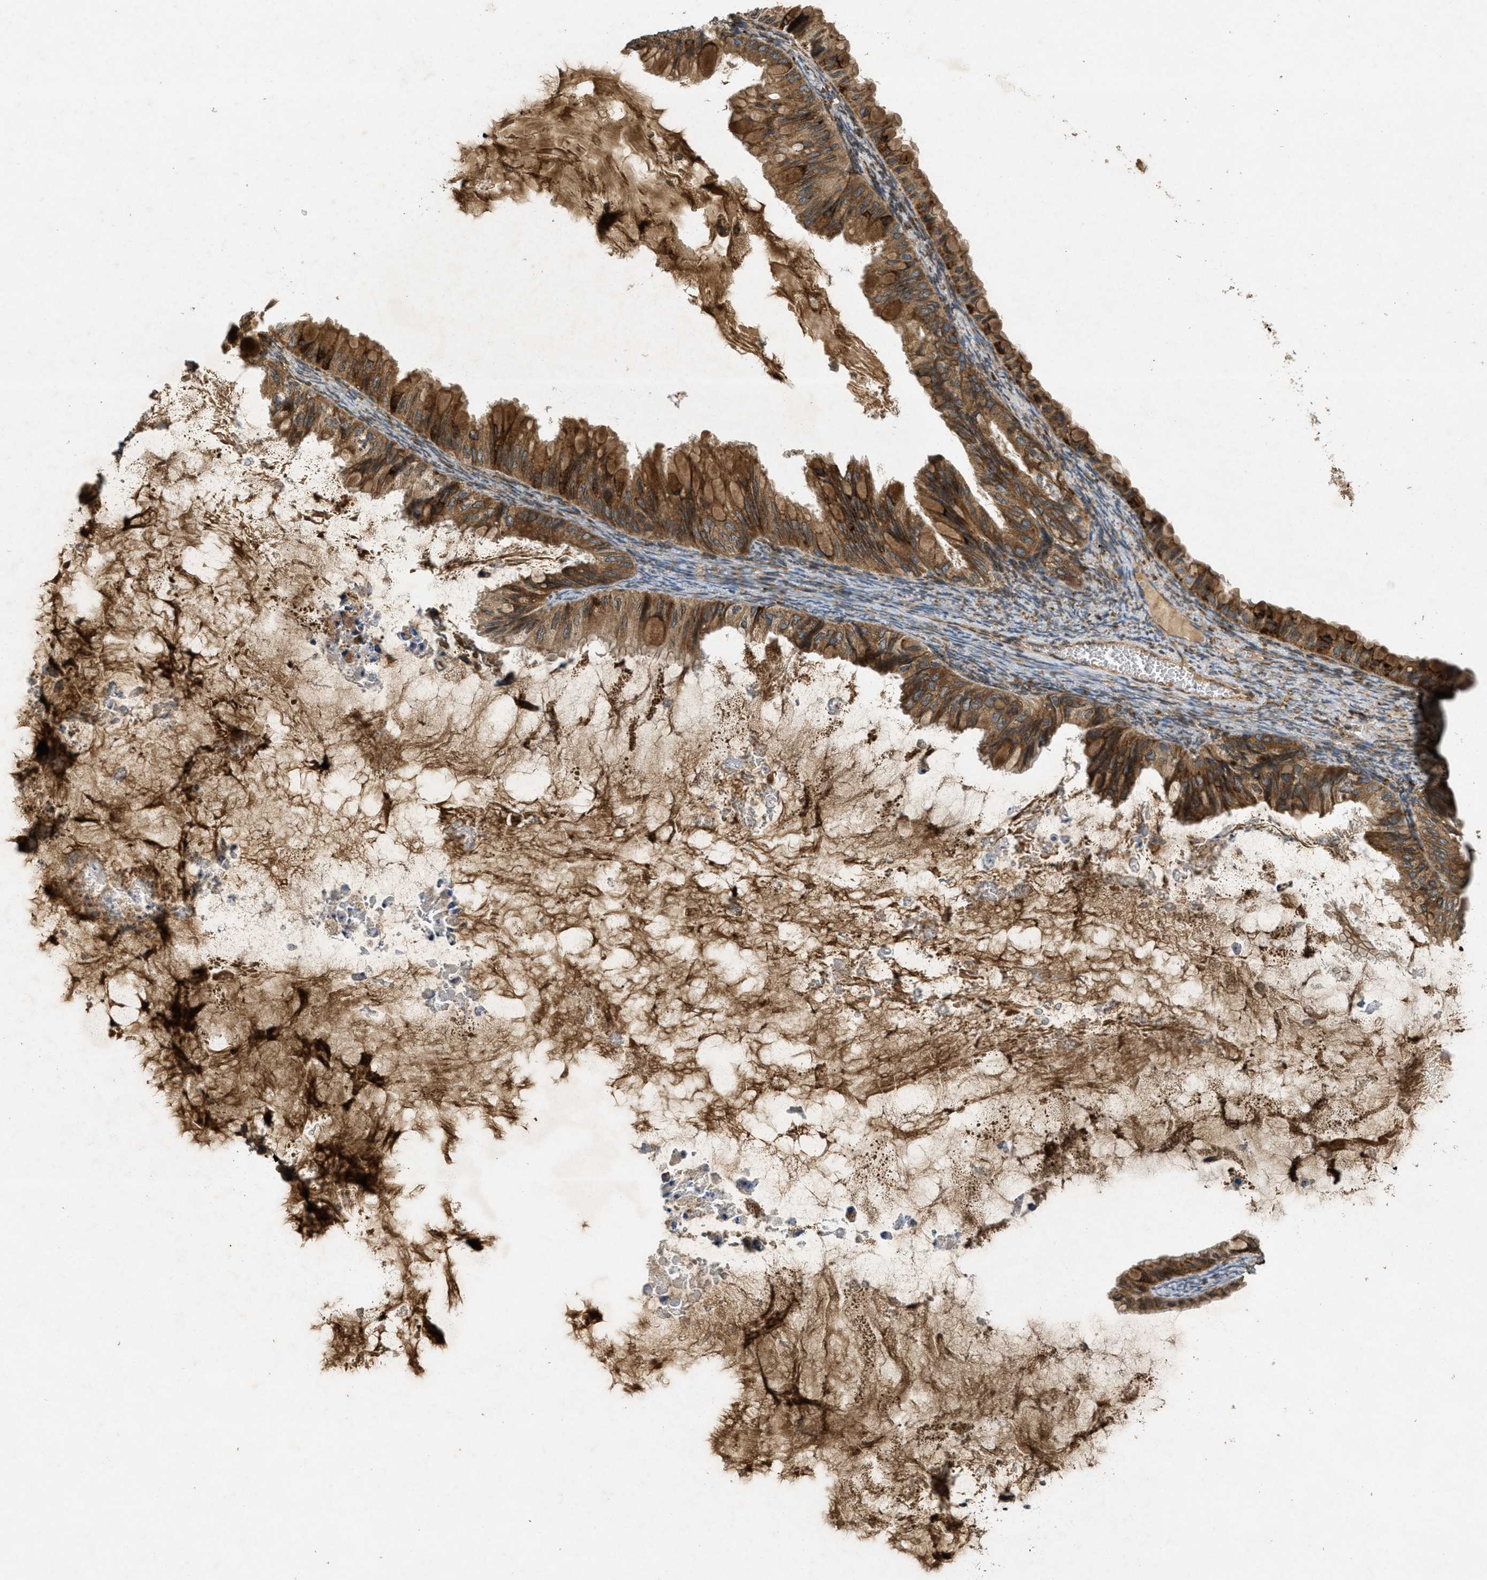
{"staining": {"intensity": "strong", "quantity": ">75%", "location": "cytoplasmic/membranous"}, "tissue": "ovarian cancer", "cell_type": "Tumor cells", "image_type": "cancer", "snomed": [{"axis": "morphology", "description": "Cystadenocarcinoma, mucinous, NOS"}, {"axis": "topography", "description": "Ovary"}], "caption": "A brown stain shows strong cytoplasmic/membranous staining of a protein in ovarian cancer (mucinous cystadenocarcinoma) tumor cells.", "gene": "PCDH18", "patient": {"sex": "female", "age": 80}}